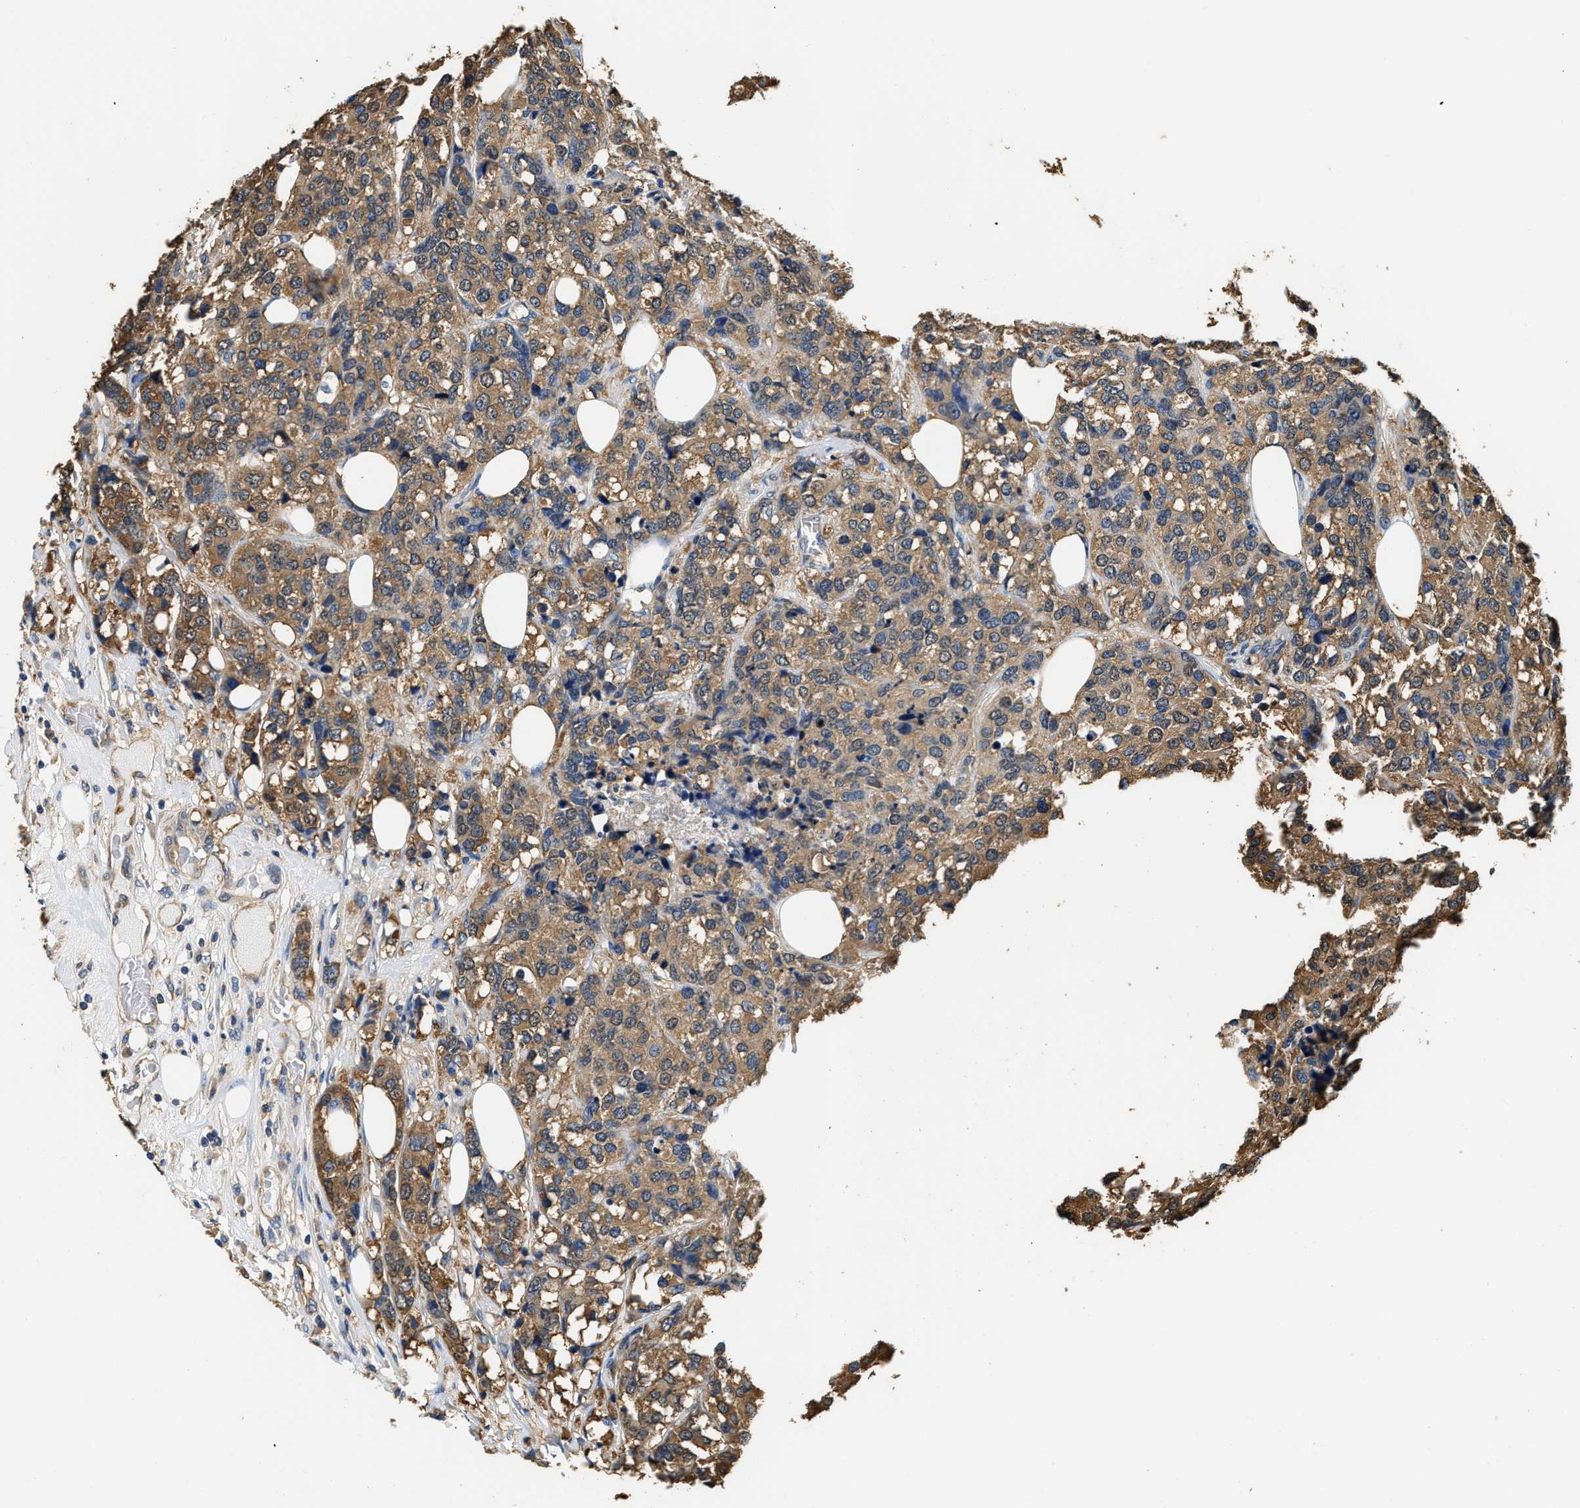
{"staining": {"intensity": "moderate", "quantity": ">75%", "location": "cytoplasmic/membranous"}, "tissue": "breast cancer", "cell_type": "Tumor cells", "image_type": "cancer", "snomed": [{"axis": "morphology", "description": "Lobular carcinoma"}, {"axis": "topography", "description": "Breast"}], "caption": "Moderate cytoplasmic/membranous staining for a protein is seen in approximately >75% of tumor cells of lobular carcinoma (breast) using immunohistochemistry (IHC).", "gene": "PPP2R1B", "patient": {"sex": "female", "age": 59}}